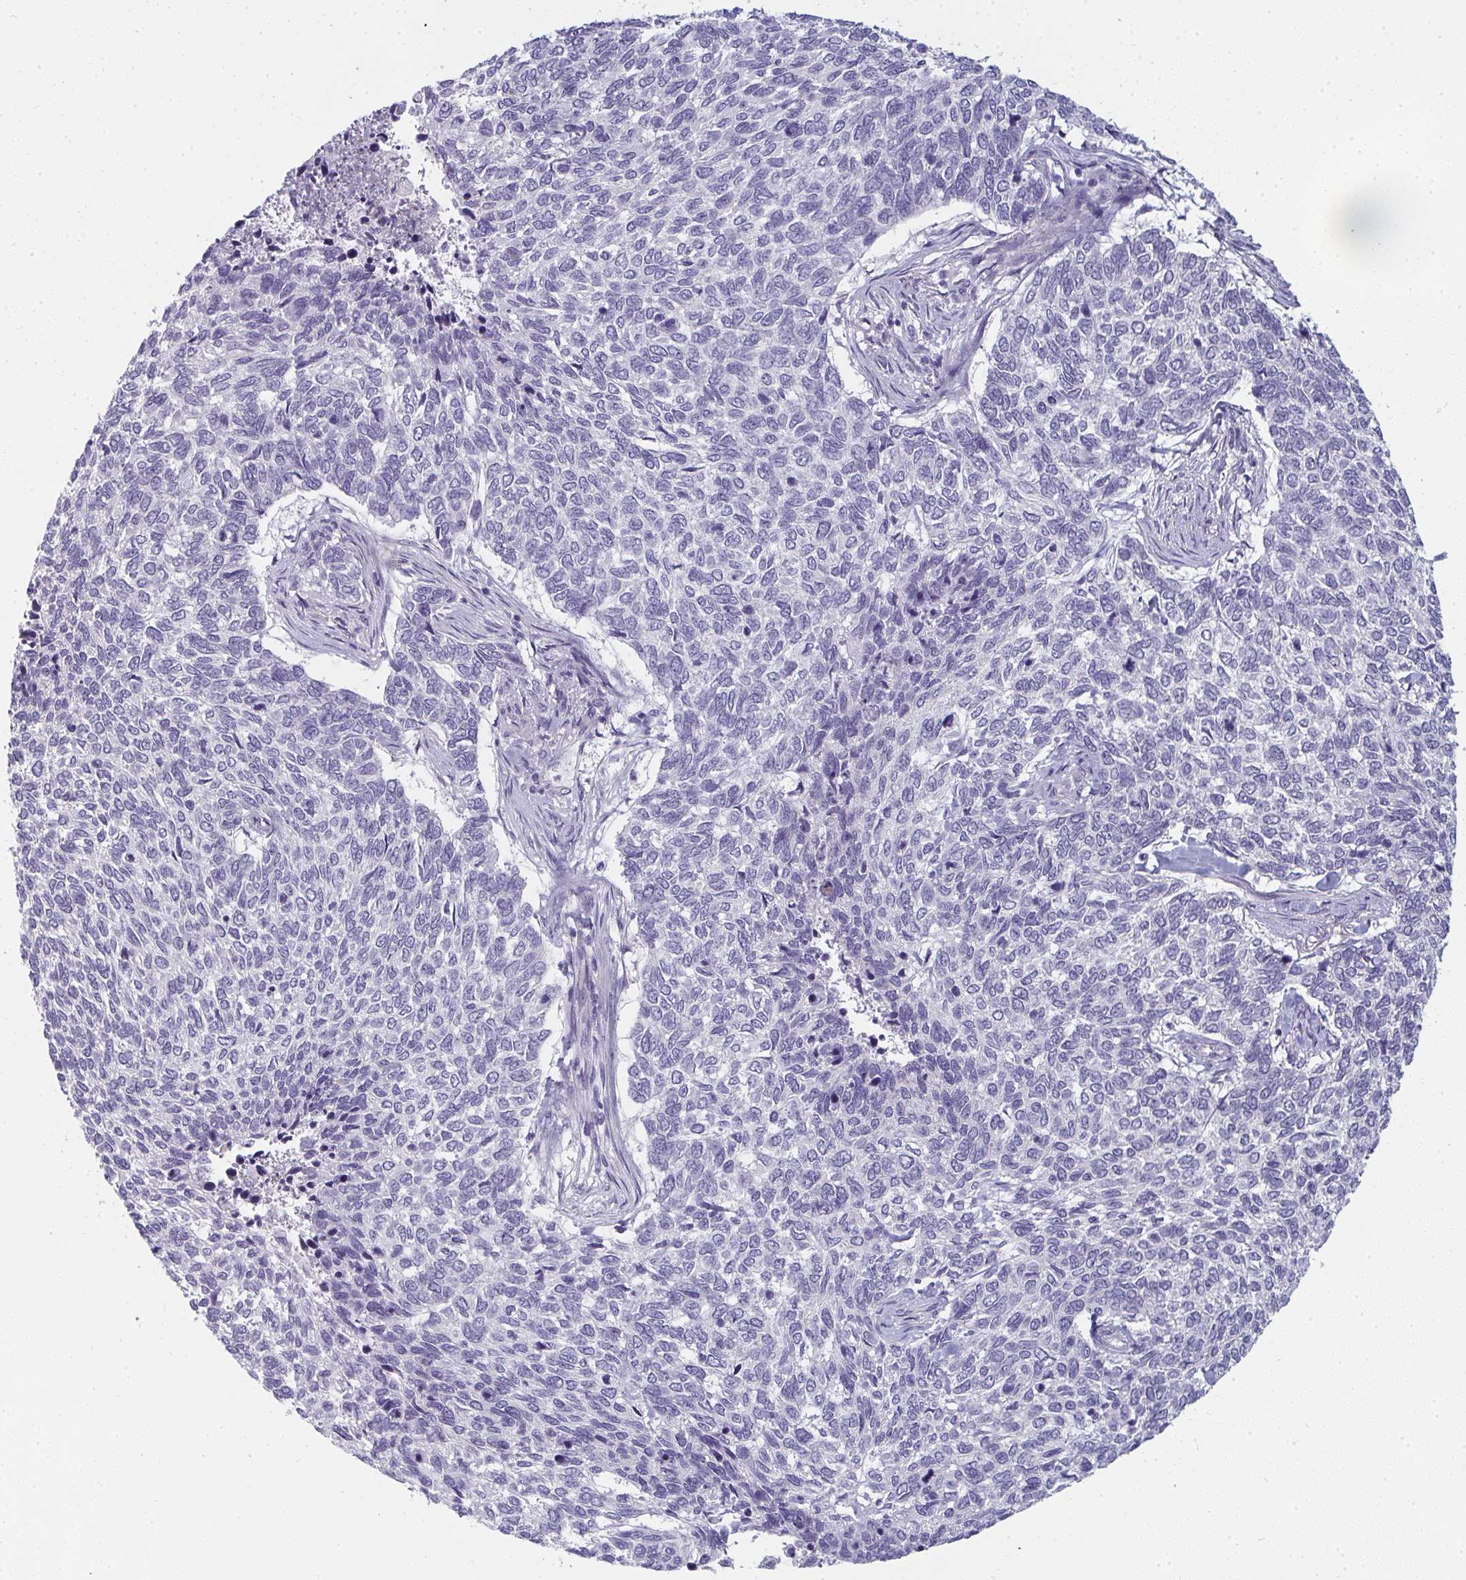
{"staining": {"intensity": "negative", "quantity": "none", "location": "none"}, "tissue": "skin cancer", "cell_type": "Tumor cells", "image_type": "cancer", "snomed": [{"axis": "morphology", "description": "Basal cell carcinoma"}, {"axis": "topography", "description": "Skin"}], "caption": "High magnification brightfield microscopy of skin basal cell carcinoma stained with DAB (brown) and counterstained with hematoxylin (blue): tumor cells show no significant expression. (DAB immunohistochemistry (IHC) visualized using brightfield microscopy, high magnification).", "gene": "SHB", "patient": {"sex": "female", "age": 65}}